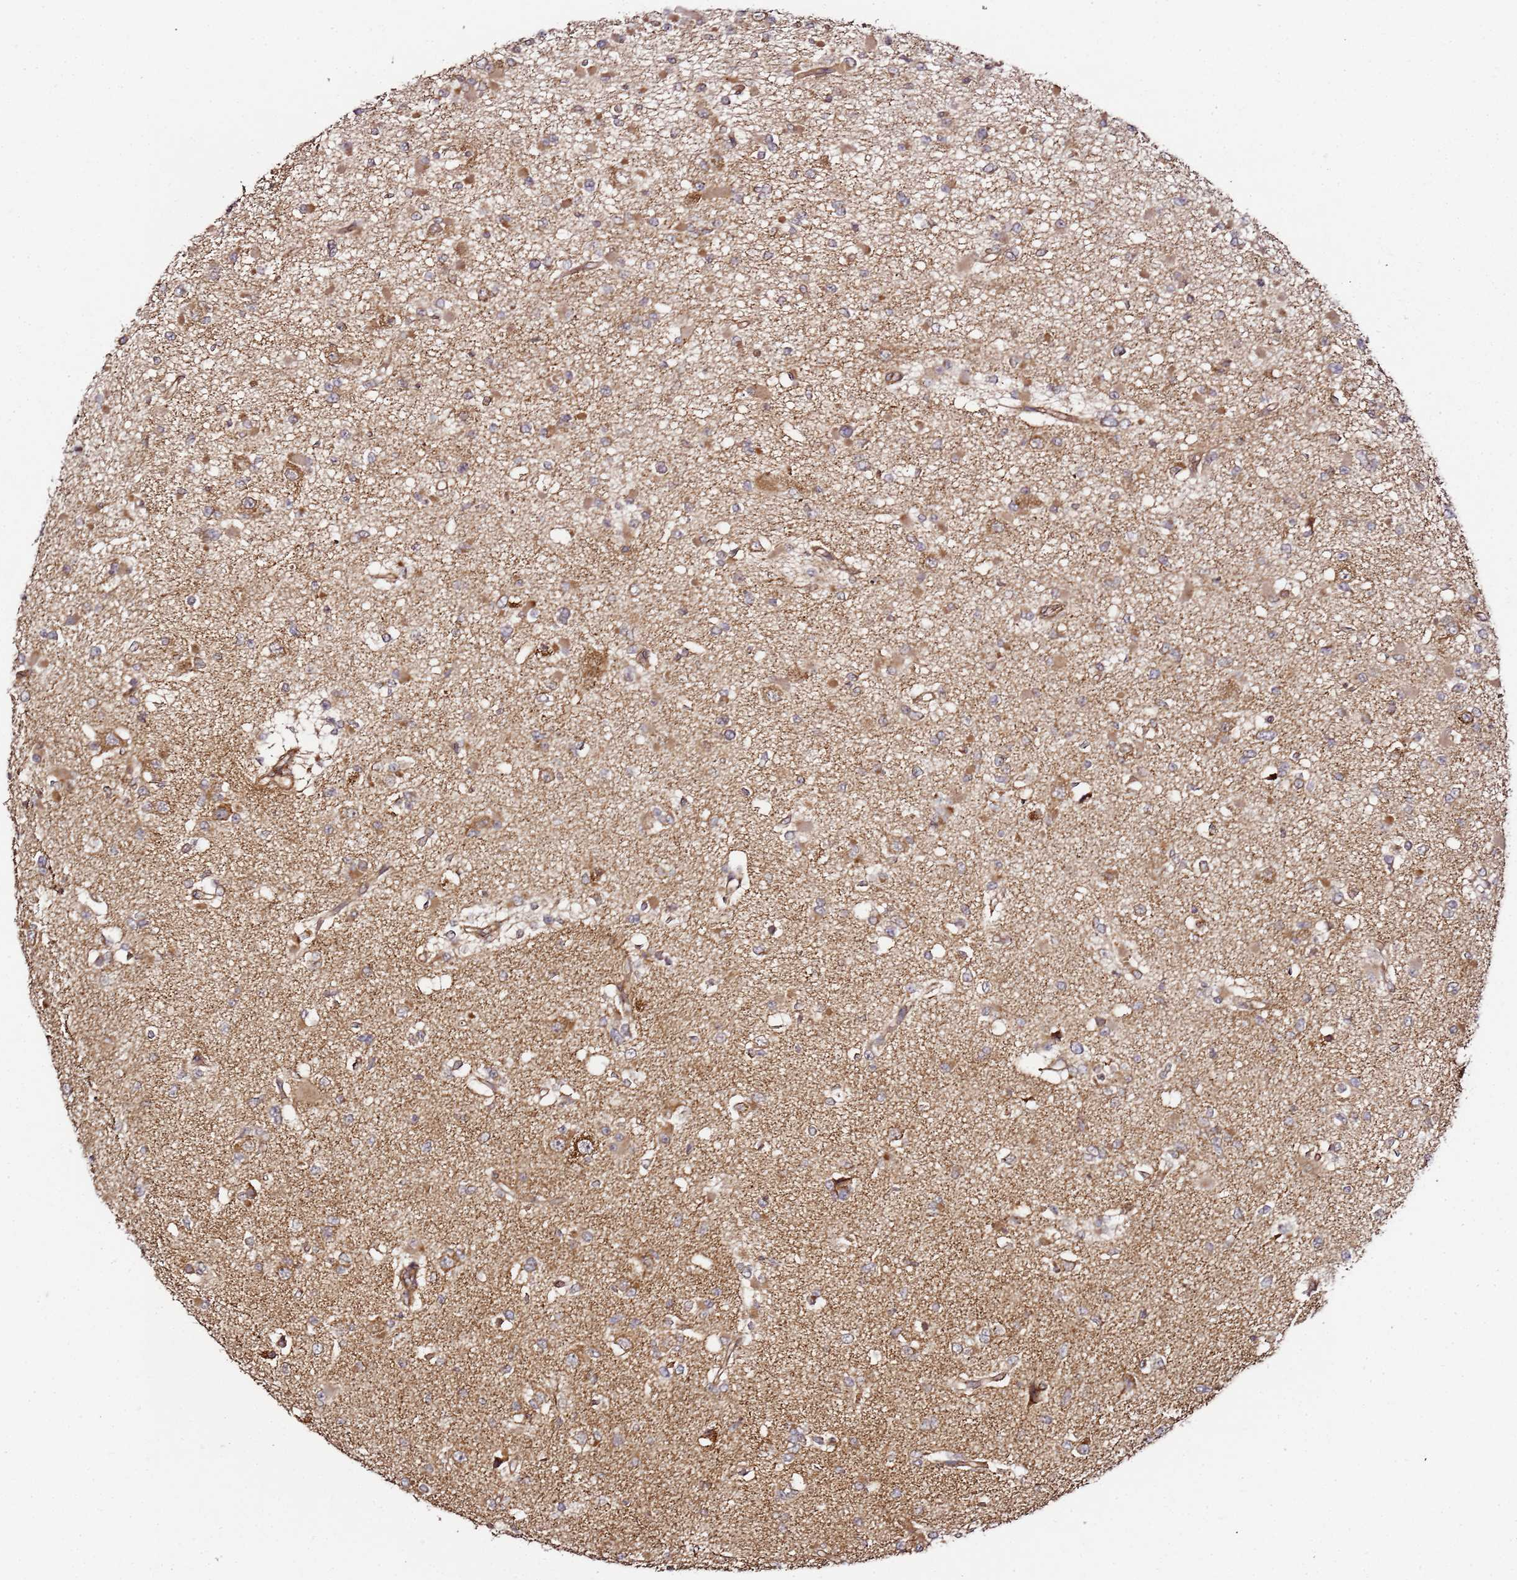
{"staining": {"intensity": "moderate", "quantity": ">75%", "location": "cytoplasmic/membranous"}, "tissue": "glioma", "cell_type": "Tumor cells", "image_type": "cancer", "snomed": [{"axis": "morphology", "description": "Glioma, malignant, Low grade"}, {"axis": "topography", "description": "Brain"}], "caption": "Moderate cytoplasmic/membranous positivity is present in about >75% of tumor cells in low-grade glioma (malignant). The protein of interest is shown in brown color, while the nuclei are stained blue.", "gene": "TM2D2", "patient": {"sex": "female", "age": 22}}